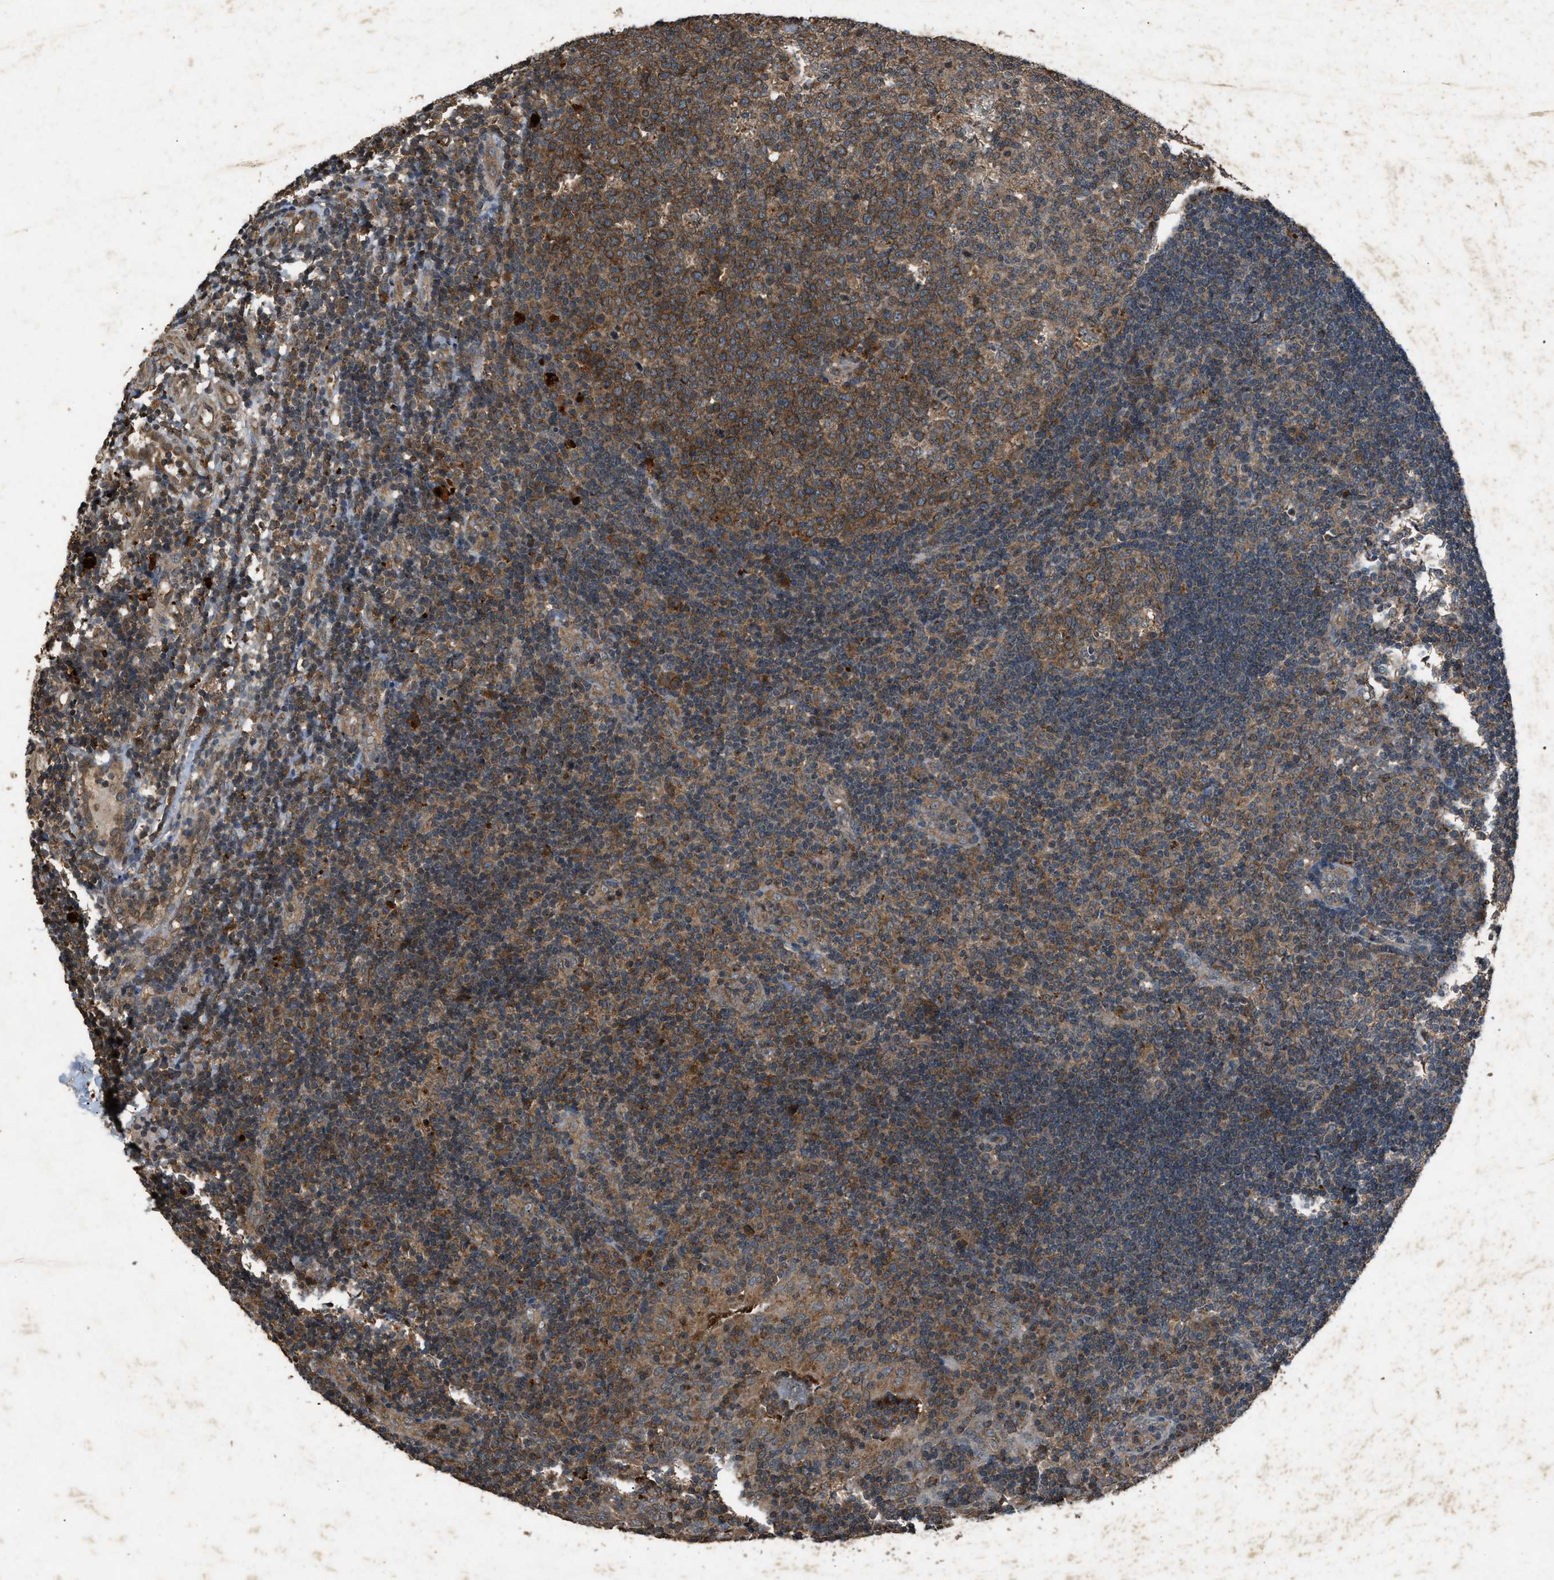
{"staining": {"intensity": "moderate", "quantity": ">75%", "location": "cytoplasmic/membranous"}, "tissue": "tonsil", "cell_type": "Germinal center cells", "image_type": "normal", "snomed": [{"axis": "morphology", "description": "Normal tissue, NOS"}, {"axis": "topography", "description": "Tonsil"}], "caption": "Immunohistochemical staining of benign human tonsil reveals moderate cytoplasmic/membranous protein expression in approximately >75% of germinal center cells.", "gene": "PSMD1", "patient": {"sex": "female", "age": 40}}